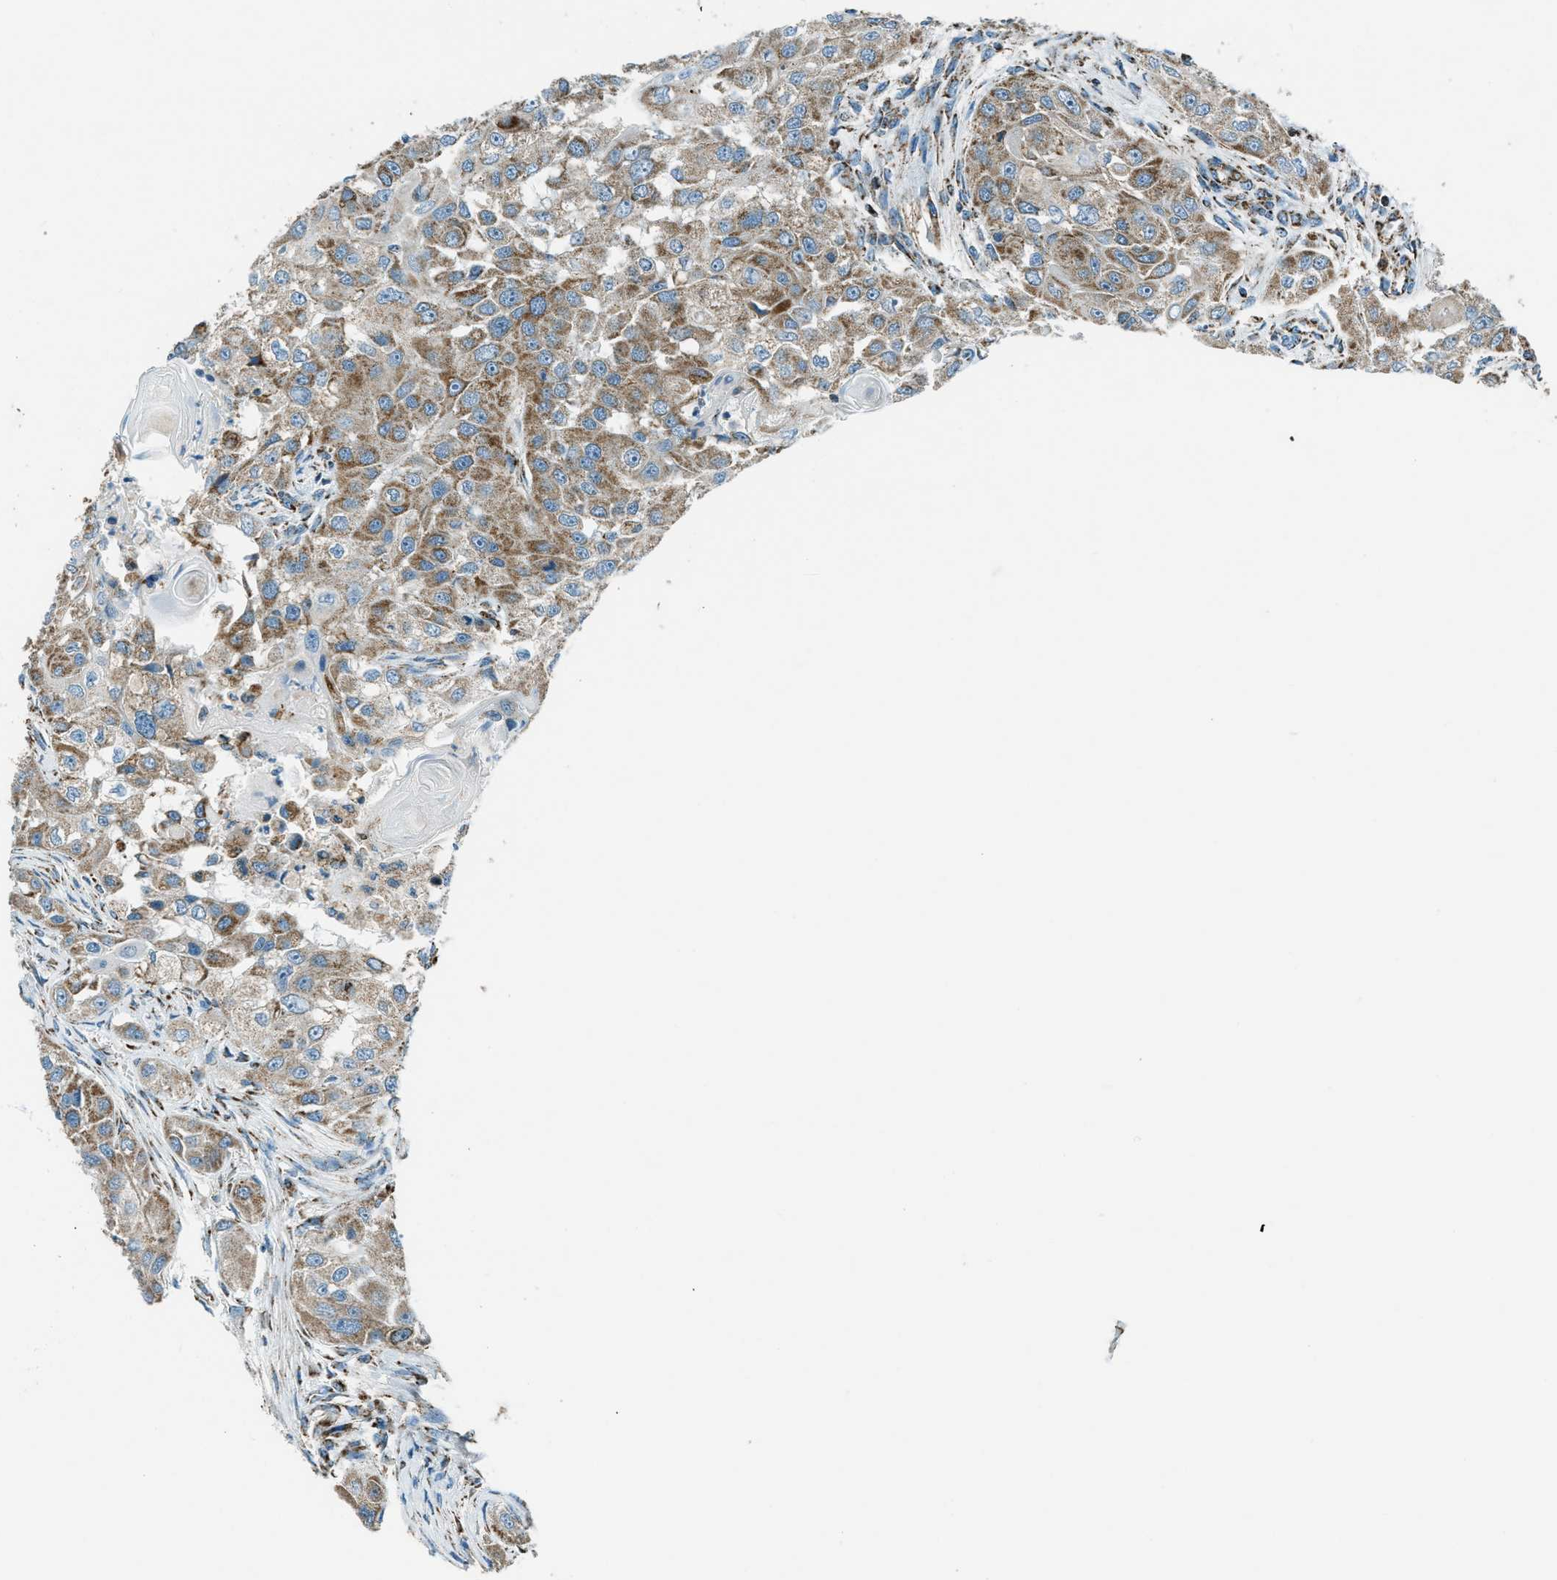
{"staining": {"intensity": "moderate", "quantity": ">75%", "location": "cytoplasmic/membranous"}, "tissue": "head and neck cancer", "cell_type": "Tumor cells", "image_type": "cancer", "snomed": [{"axis": "morphology", "description": "Normal tissue, NOS"}, {"axis": "morphology", "description": "Squamous cell carcinoma, NOS"}, {"axis": "topography", "description": "Skeletal muscle"}, {"axis": "topography", "description": "Head-Neck"}], "caption": "Immunohistochemistry (DAB (3,3'-diaminobenzidine)) staining of head and neck squamous cell carcinoma shows moderate cytoplasmic/membranous protein staining in approximately >75% of tumor cells. (DAB IHC, brown staining for protein, blue staining for nuclei).", "gene": "CHST15", "patient": {"sex": "male", "age": 51}}